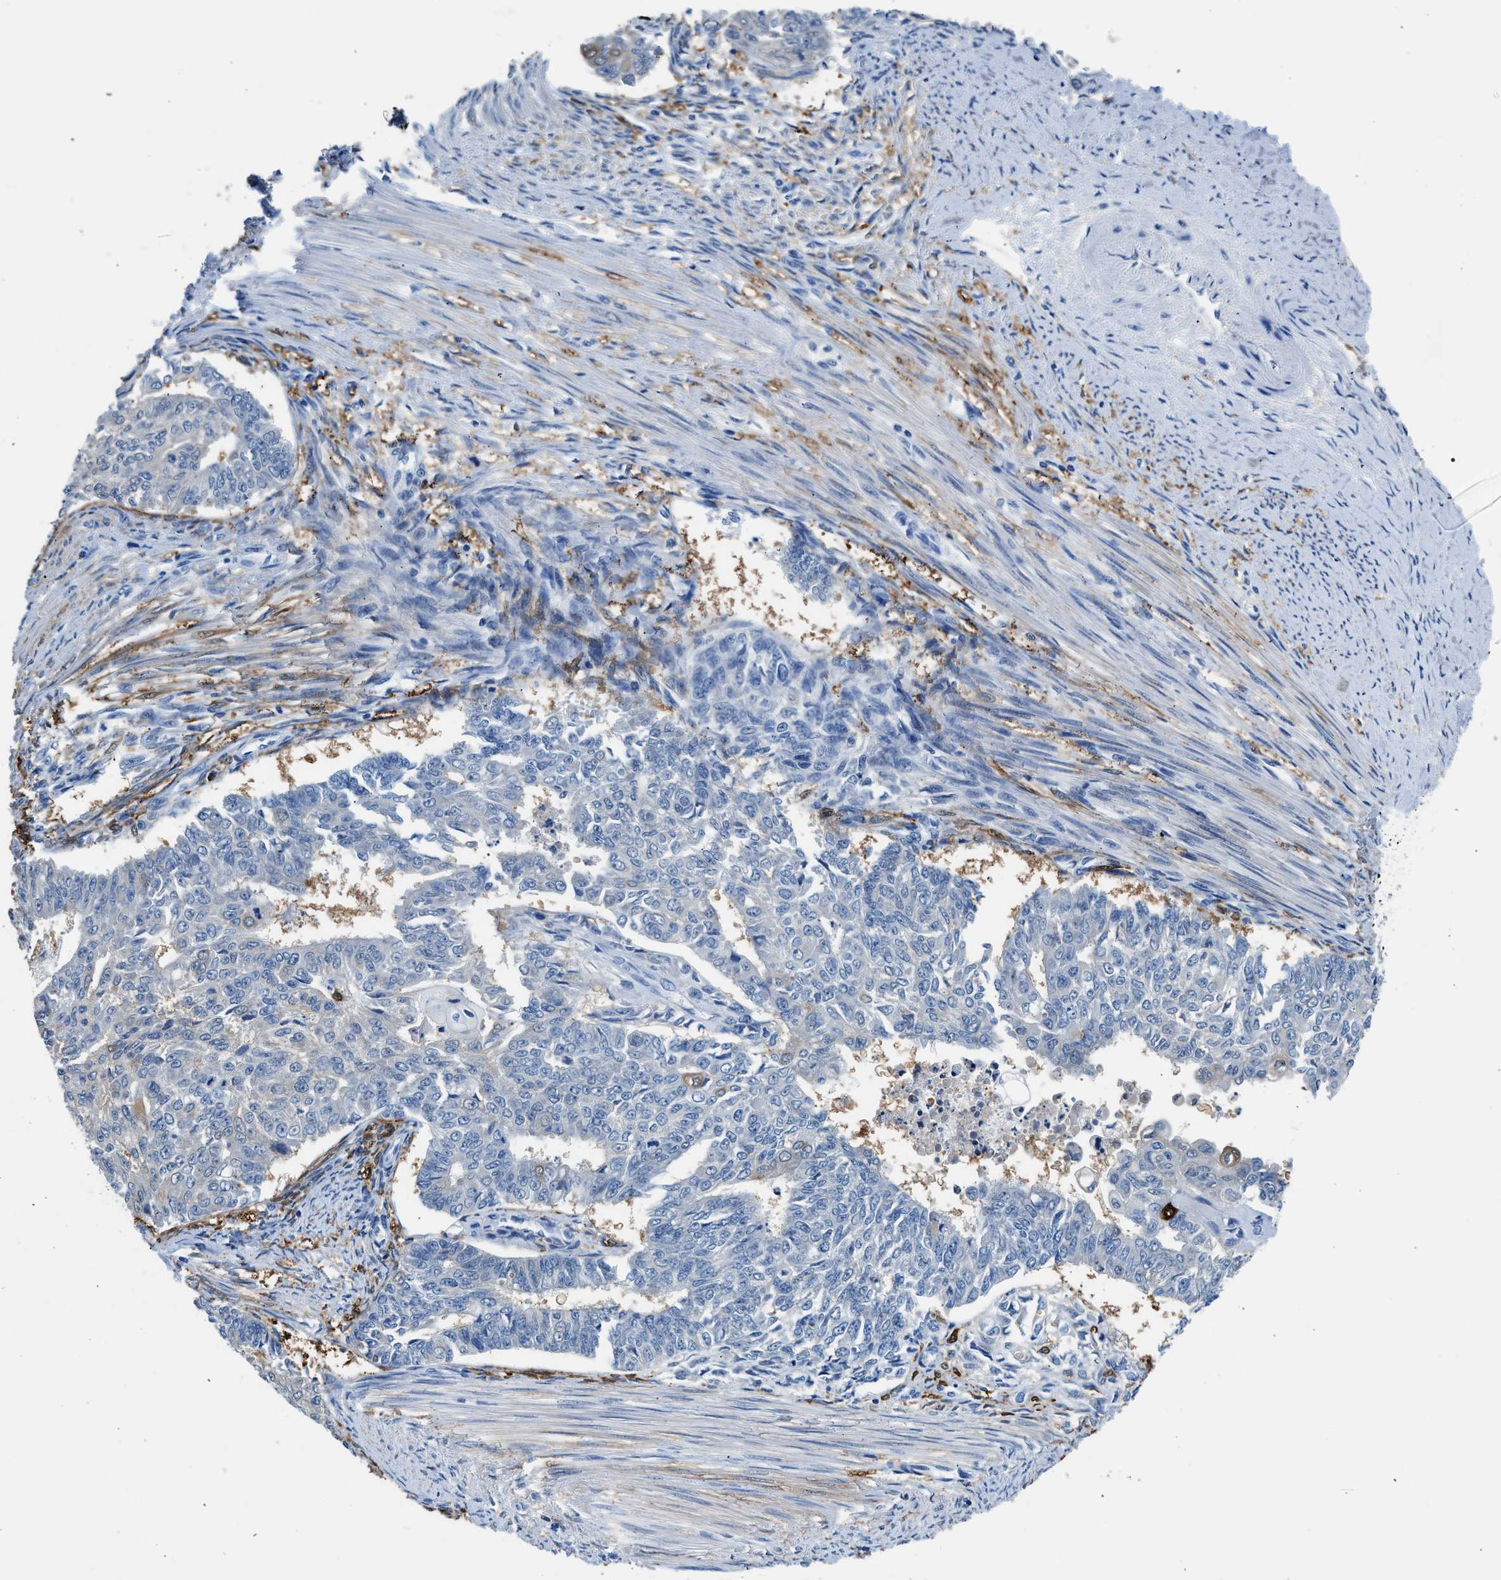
{"staining": {"intensity": "negative", "quantity": "none", "location": "none"}, "tissue": "endometrial cancer", "cell_type": "Tumor cells", "image_type": "cancer", "snomed": [{"axis": "morphology", "description": "Adenocarcinoma, NOS"}, {"axis": "topography", "description": "Endometrium"}], "caption": "Immunohistochemistry of endometrial adenocarcinoma displays no expression in tumor cells.", "gene": "FADS6", "patient": {"sex": "female", "age": 32}}